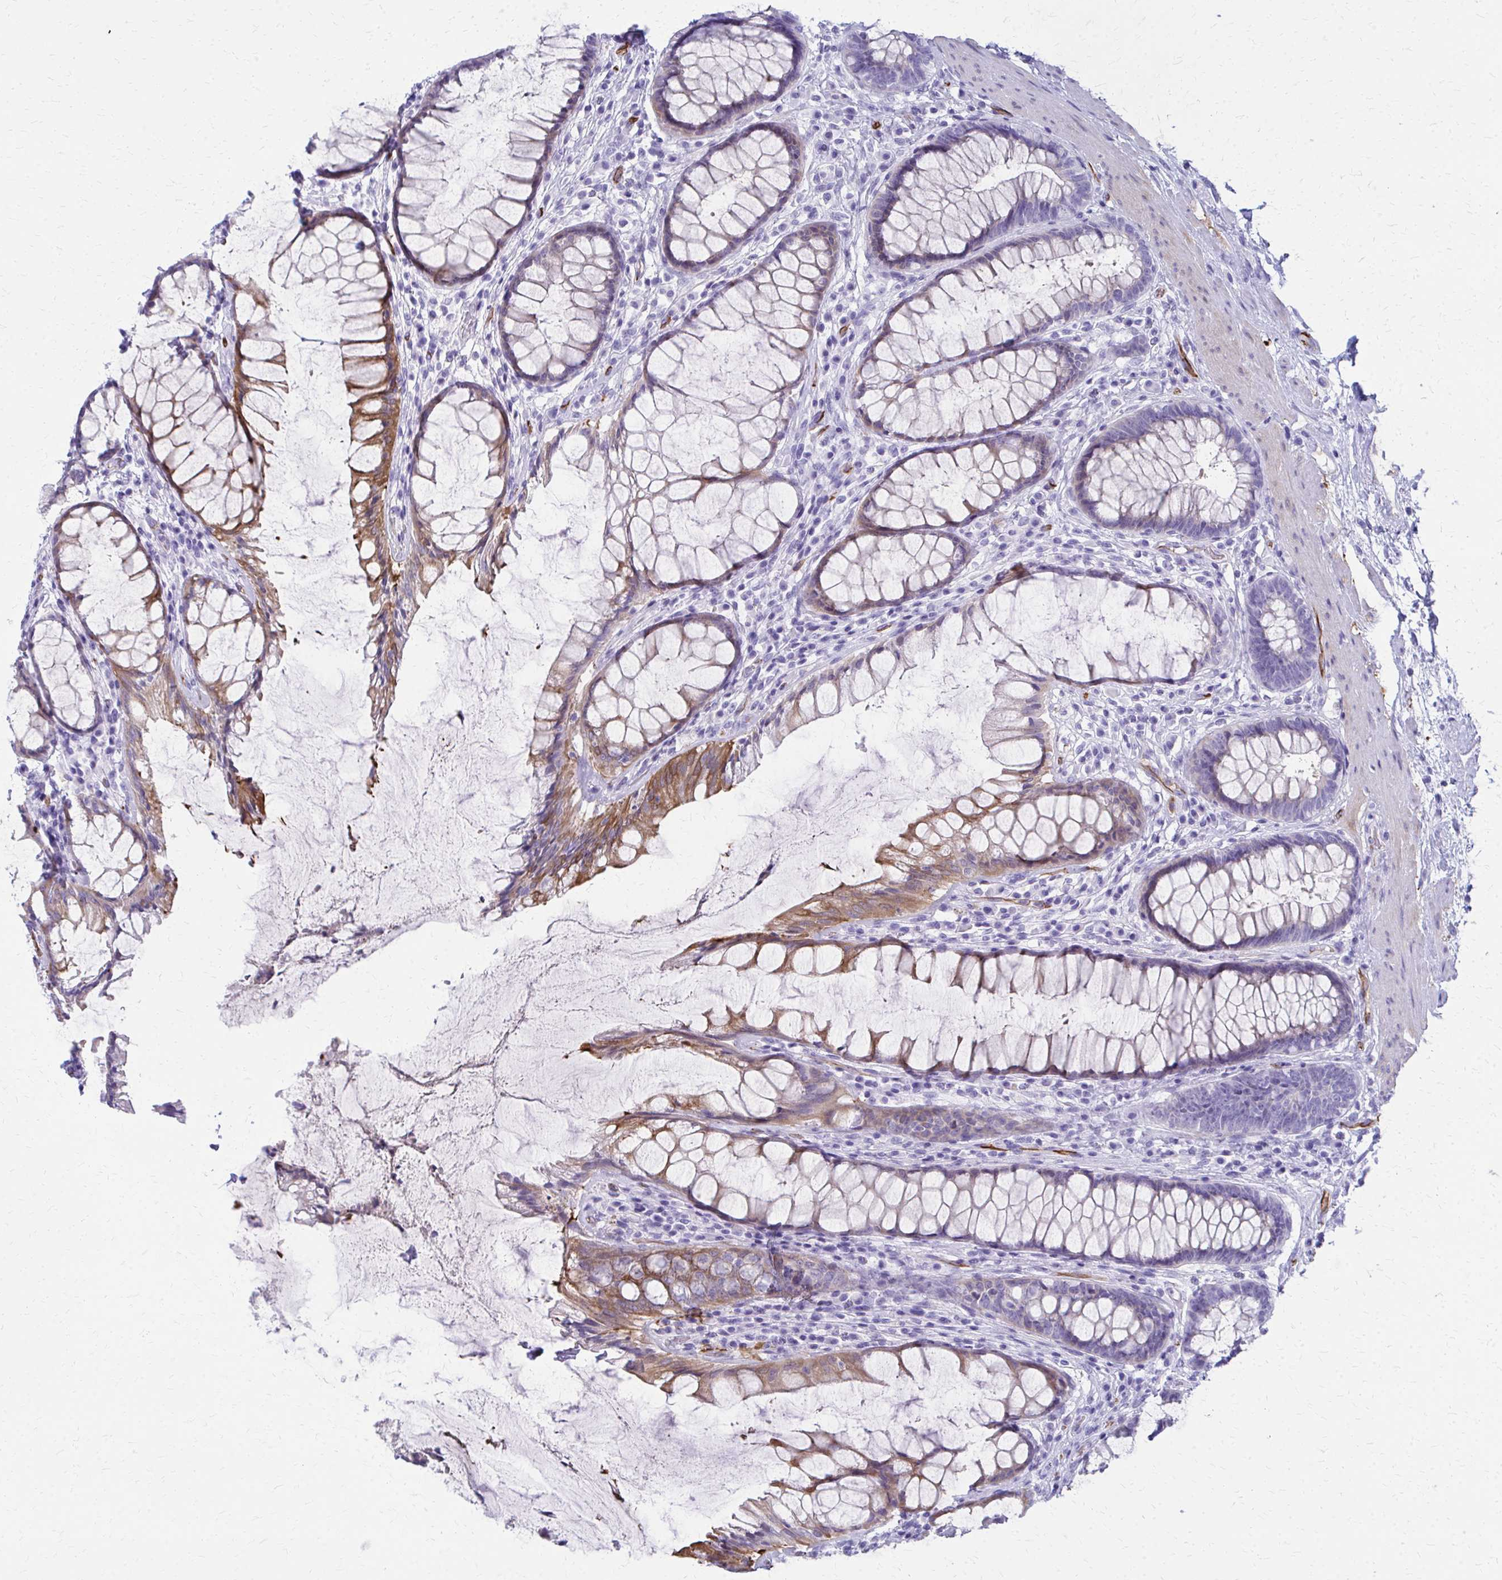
{"staining": {"intensity": "moderate", "quantity": "25%-75%", "location": "cytoplasmic/membranous"}, "tissue": "rectum", "cell_type": "Glandular cells", "image_type": "normal", "snomed": [{"axis": "morphology", "description": "Normal tissue, NOS"}, {"axis": "topography", "description": "Rectum"}], "caption": "IHC of benign human rectum exhibits medium levels of moderate cytoplasmic/membranous staining in about 25%-75% of glandular cells.", "gene": "TPSG1", "patient": {"sex": "male", "age": 72}}